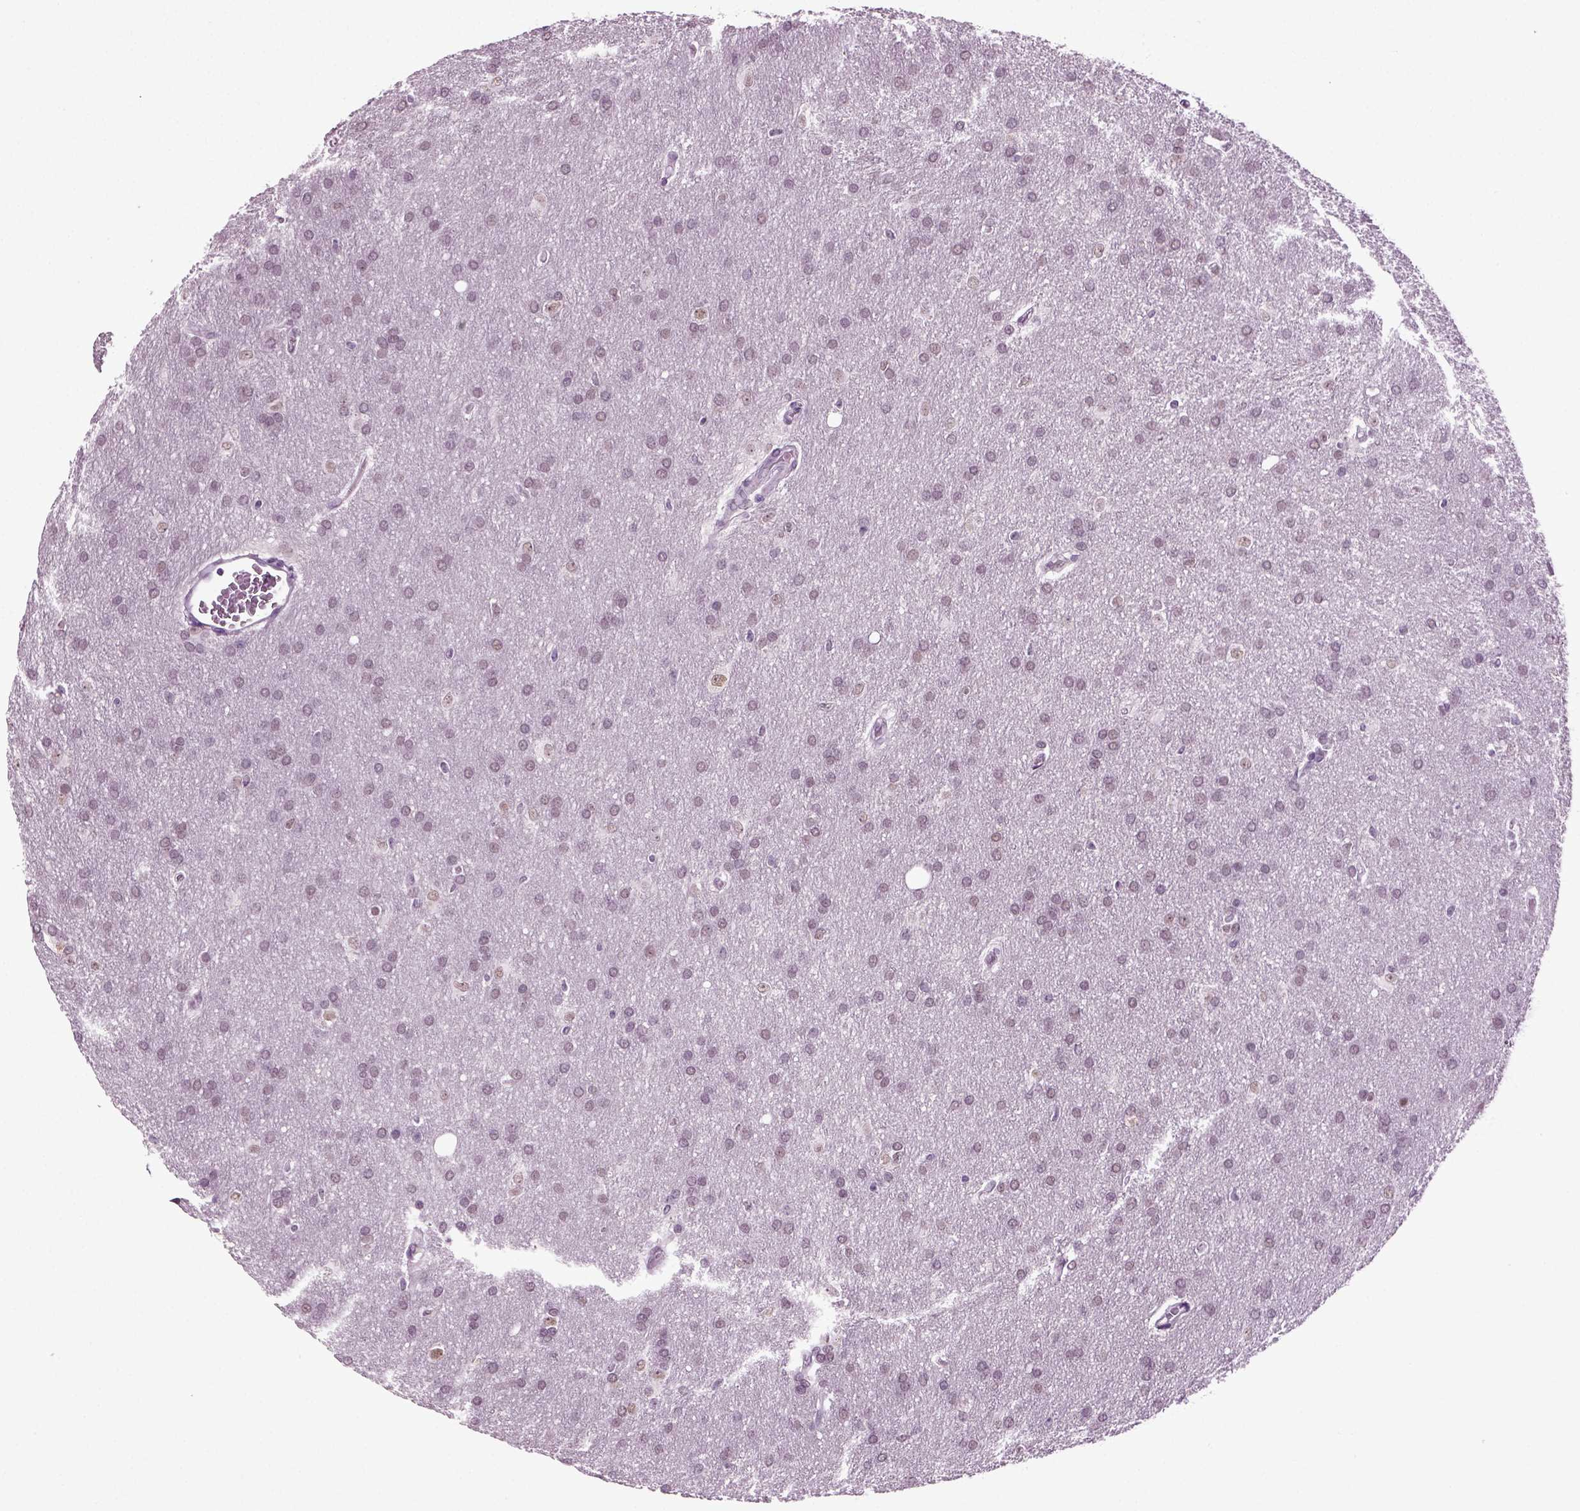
{"staining": {"intensity": "negative", "quantity": "none", "location": "none"}, "tissue": "glioma", "cell_type": "Tumor cells", "image_type": "cancer", "snomed": [{"axis": "morphology", "description": "Glioma, malignant, Low grade"}, {"axis": "topography", "description": "Brain"}], "caption": "Immunohistochemistry photomicrograph of human malignant low-grade glioma stained for a protein (brown), which demonstrates no positivity in tumor cells.", "gene": "SPATA17", "patient": {"sex": "female", "age": 32}}